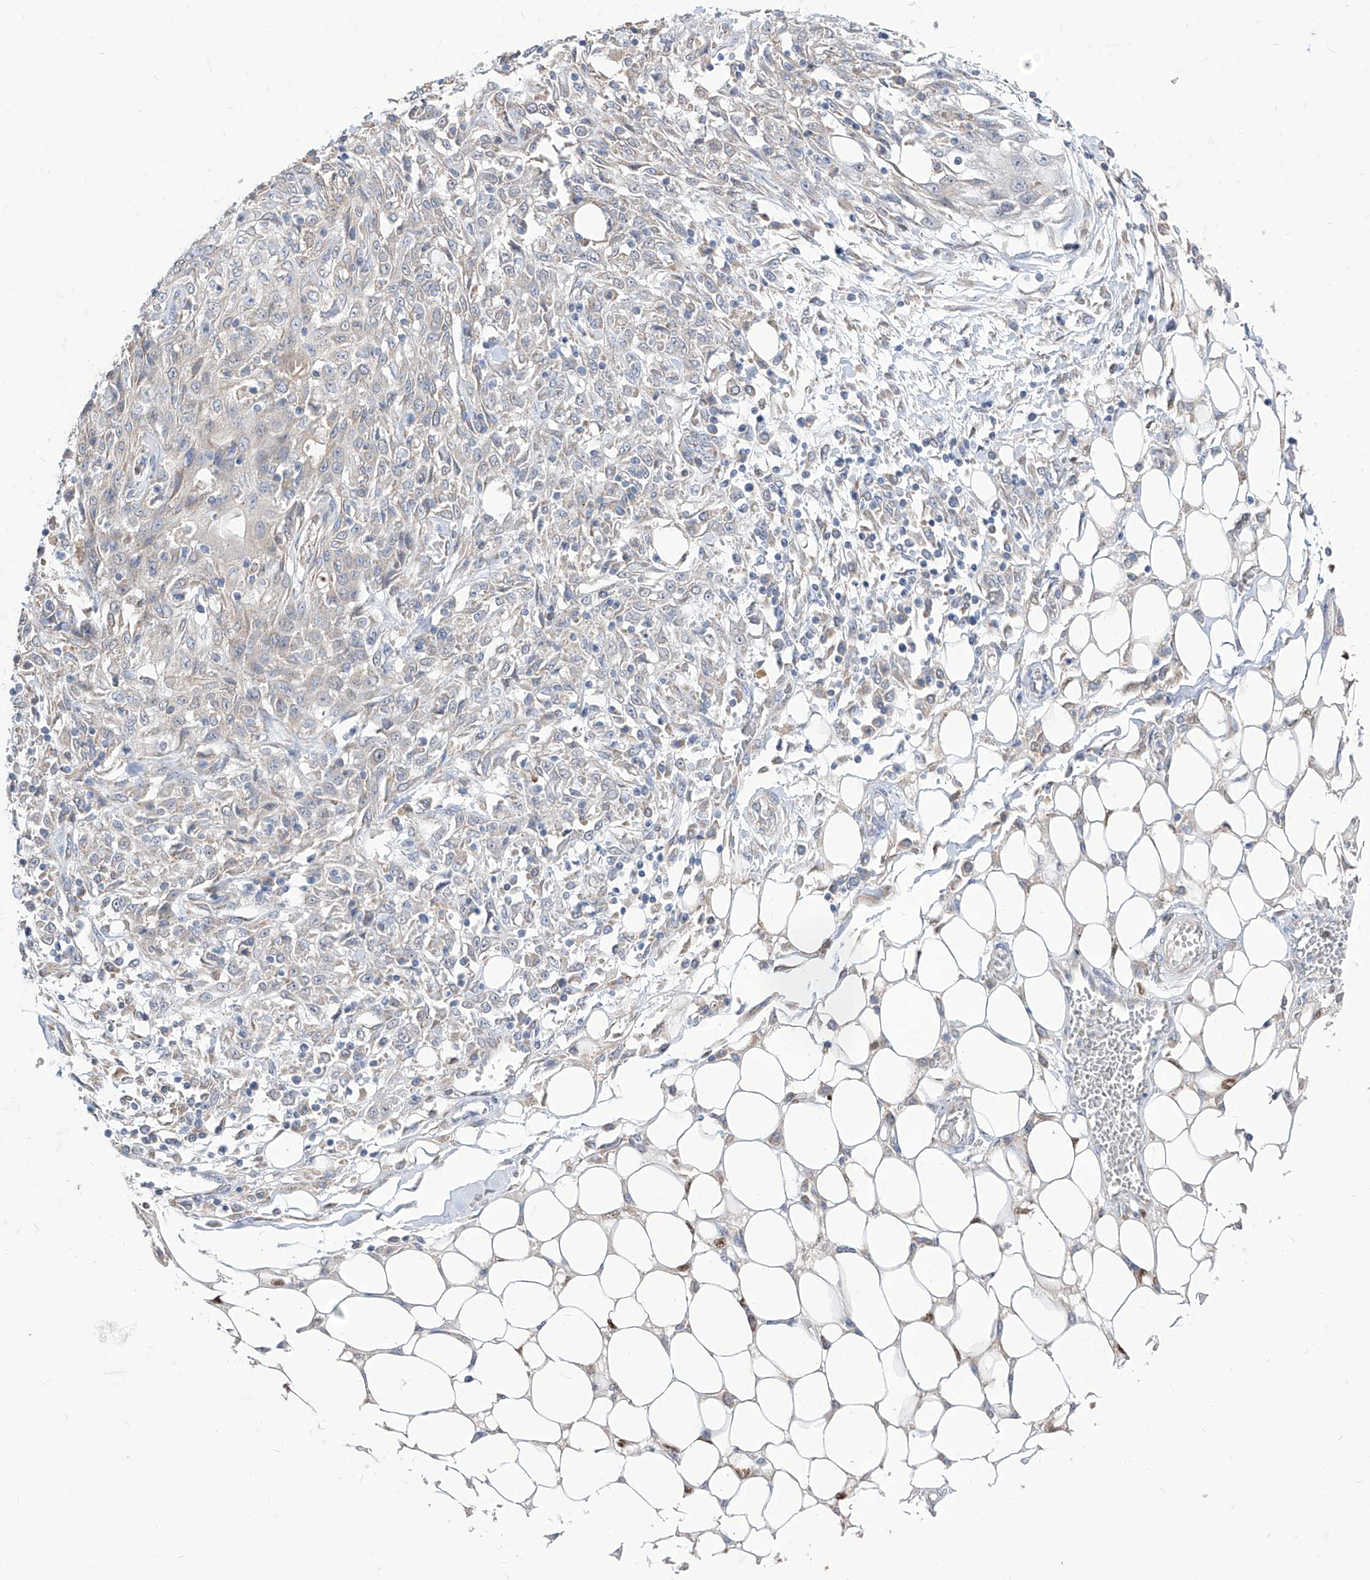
{"staining": {"intensity": "negative", "quantity": "none", "location": "none"}, "tissue": "skin cancer", "cell_type": "Tumor cells", "image_type": "cancer", "snomed": [{"axis": "morphology", "description": "Squamous cell carcinoma, NOS"}, {"axis": "morphology", "description": "Squamous cell carcinoma, metastatic, NOS"}, {"axis": "topography", "description": "Skin"}, {"axis": "topography", "description": "Lymph node"}], "caption": "Immunohistochemistry (IHC) photomicrograph of neoplastic tissue: human skin cancer (metastatic squamous cell carcinoma) stained with DAB demonstrates no significant protein positivity in tumor cells.", "gene": "BROX", "patient": {"sex": "male", "age": 75}}